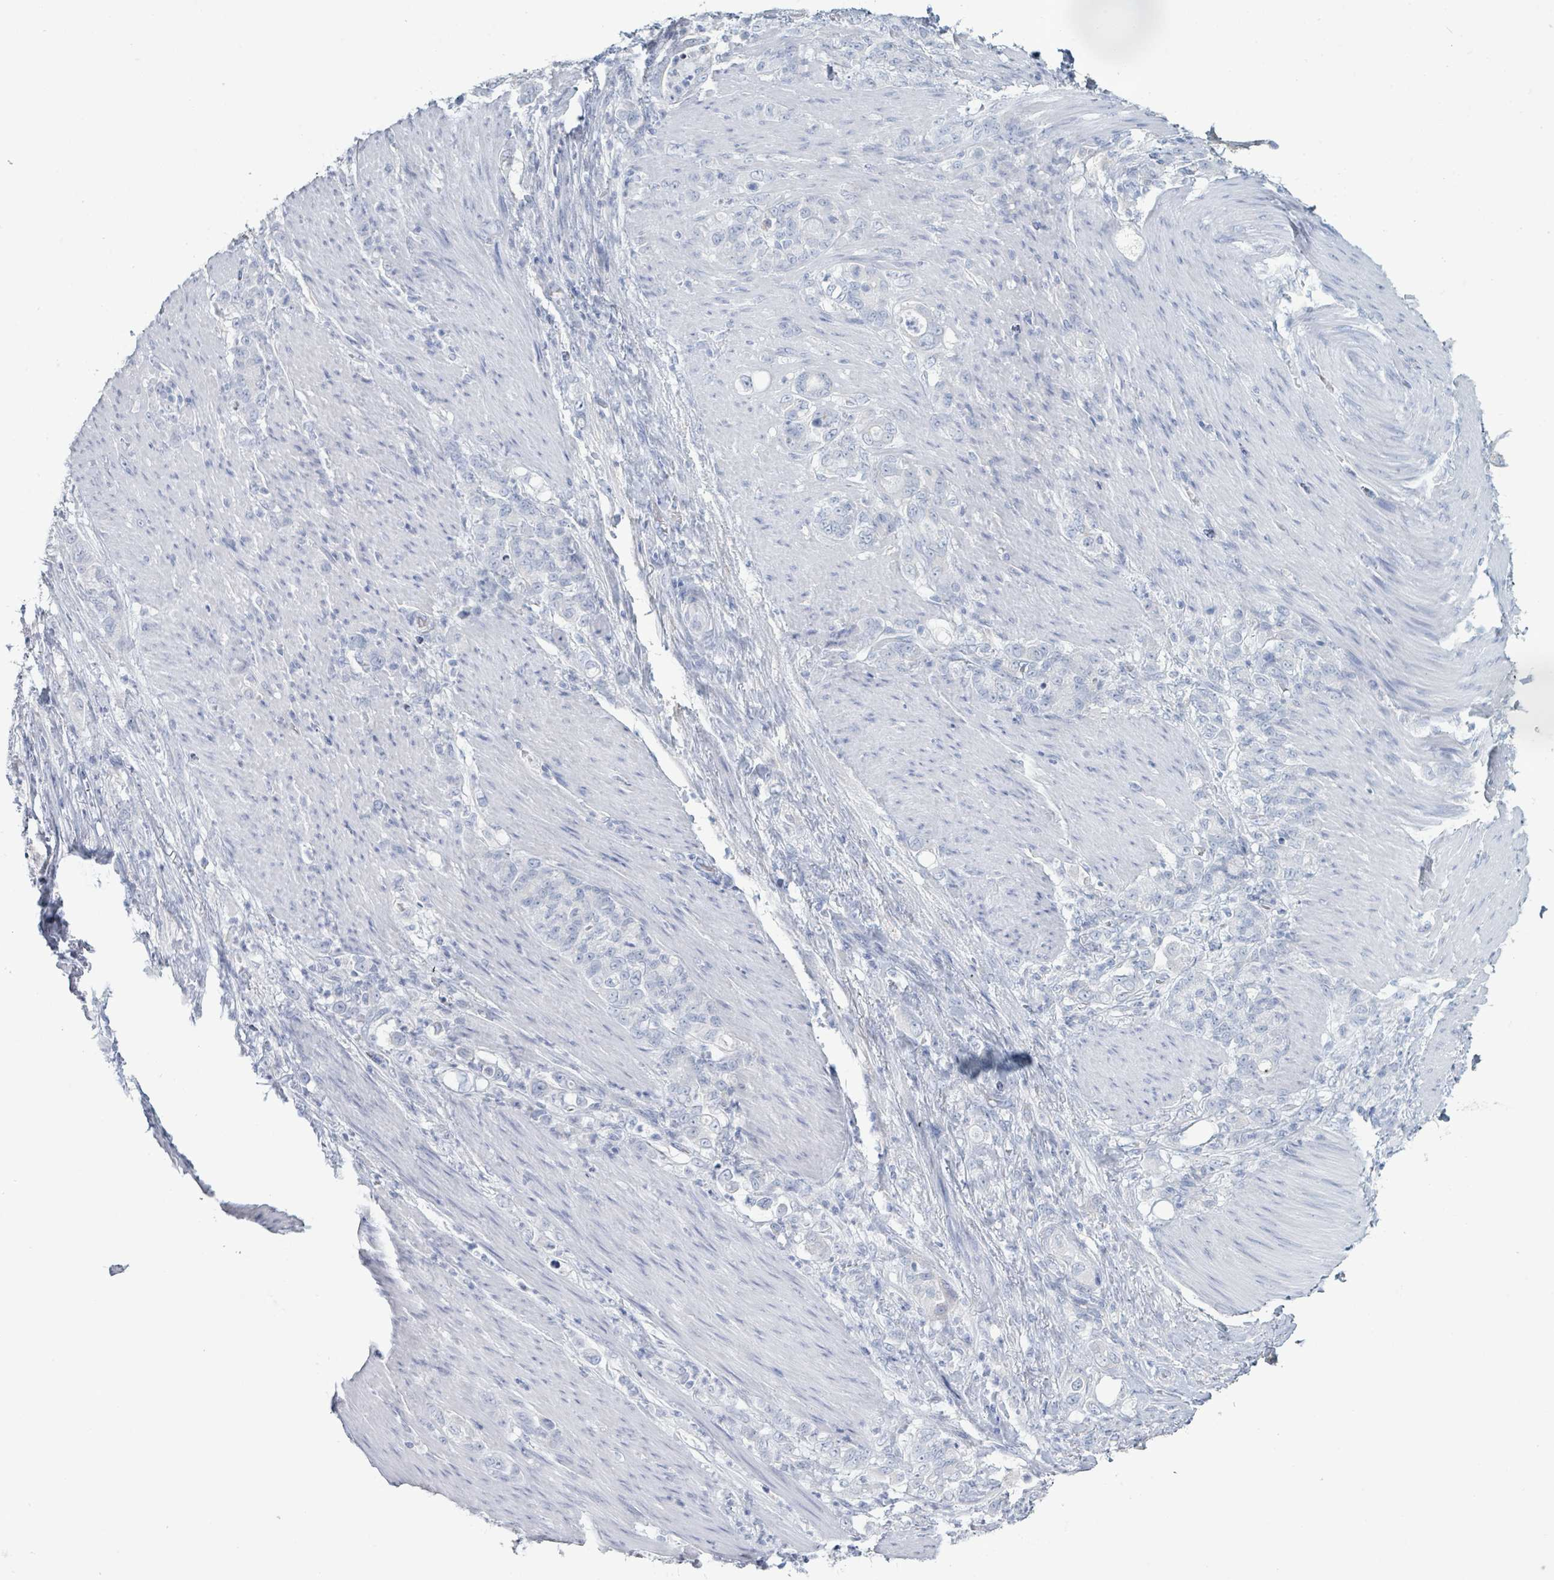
{"staining": {"intensity": "negative", "quantity": "none", "location": "none"}, "tissue": "stomach cancer", "cell_type": "Tumor cells", "image_type": "cancer", "snomed": [{"axis": "morphology", "description": "Adenocarcinoma, NOS"}, {"axis": "topography", "description": "Stomach"}], "caption": "Immunohistochemical staining of human stomach cancer shows no significant staining in tumor cells.", "gene": "PGA3", "patient": {"sex": "female", "age": 79}}